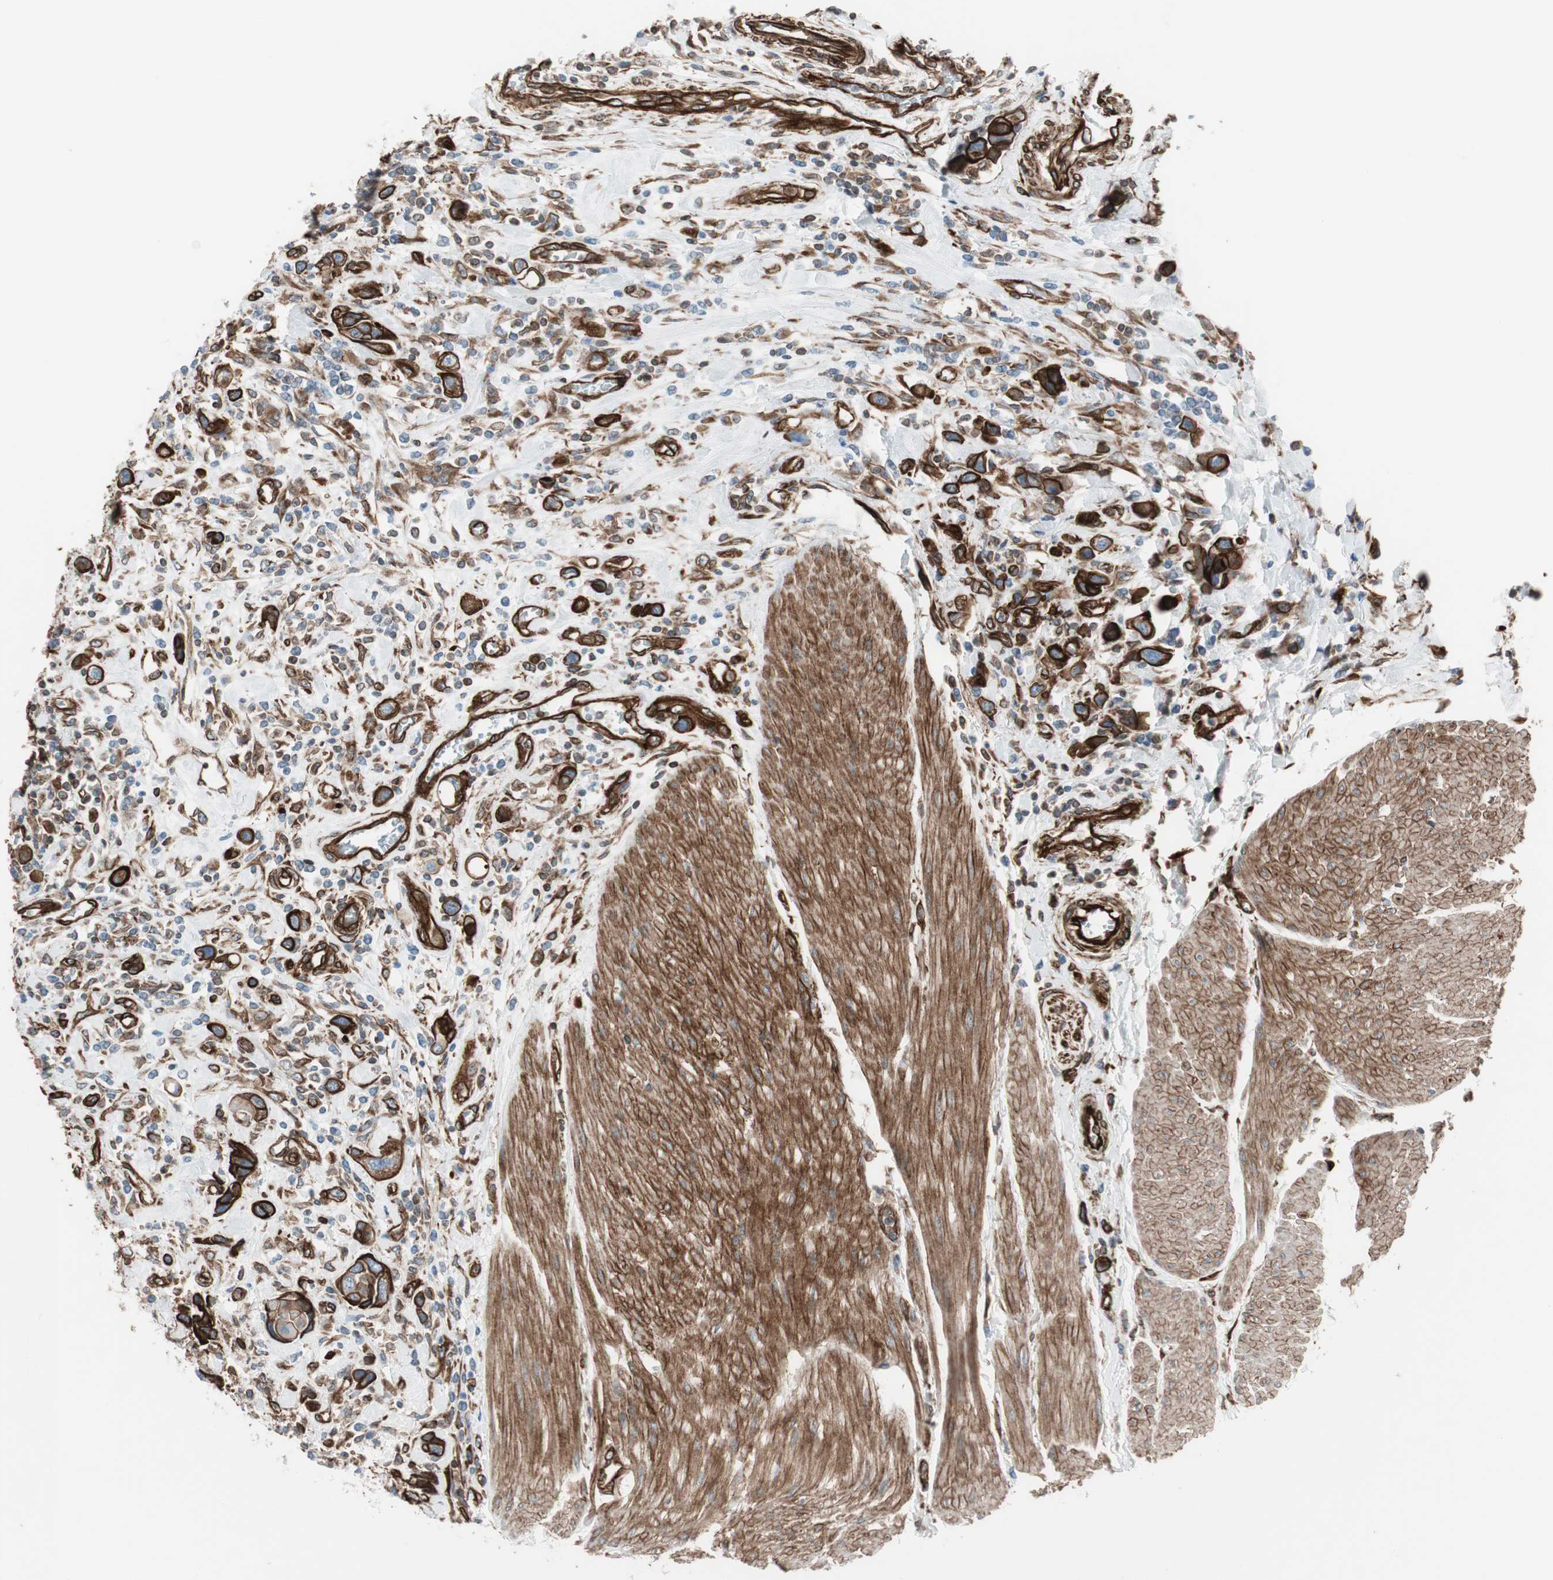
{"staining": {"intensity": "strong", "quantity": ">75%", "location": "cytoplasmic/membranous"}, "tissue": "urothelial cancer", "cell_type": "Tumor cells", "image_type": "cancer", "snomed": [{"axis": "morphology", "description": "Urothelial carcinoma, High grade"}, {"axis": "topography", "description": "Urinary bladder"}], "caption": "Urothelial carcinoma (high-grade) tissue reveals strong cytoplasmic/membranous positivity in approximately >75% of tumor cells (Brightfield microscopy of DAB IHC at high magnification).", "gene": "TCTA", "patient": {"sex": "male", "age": 50}}